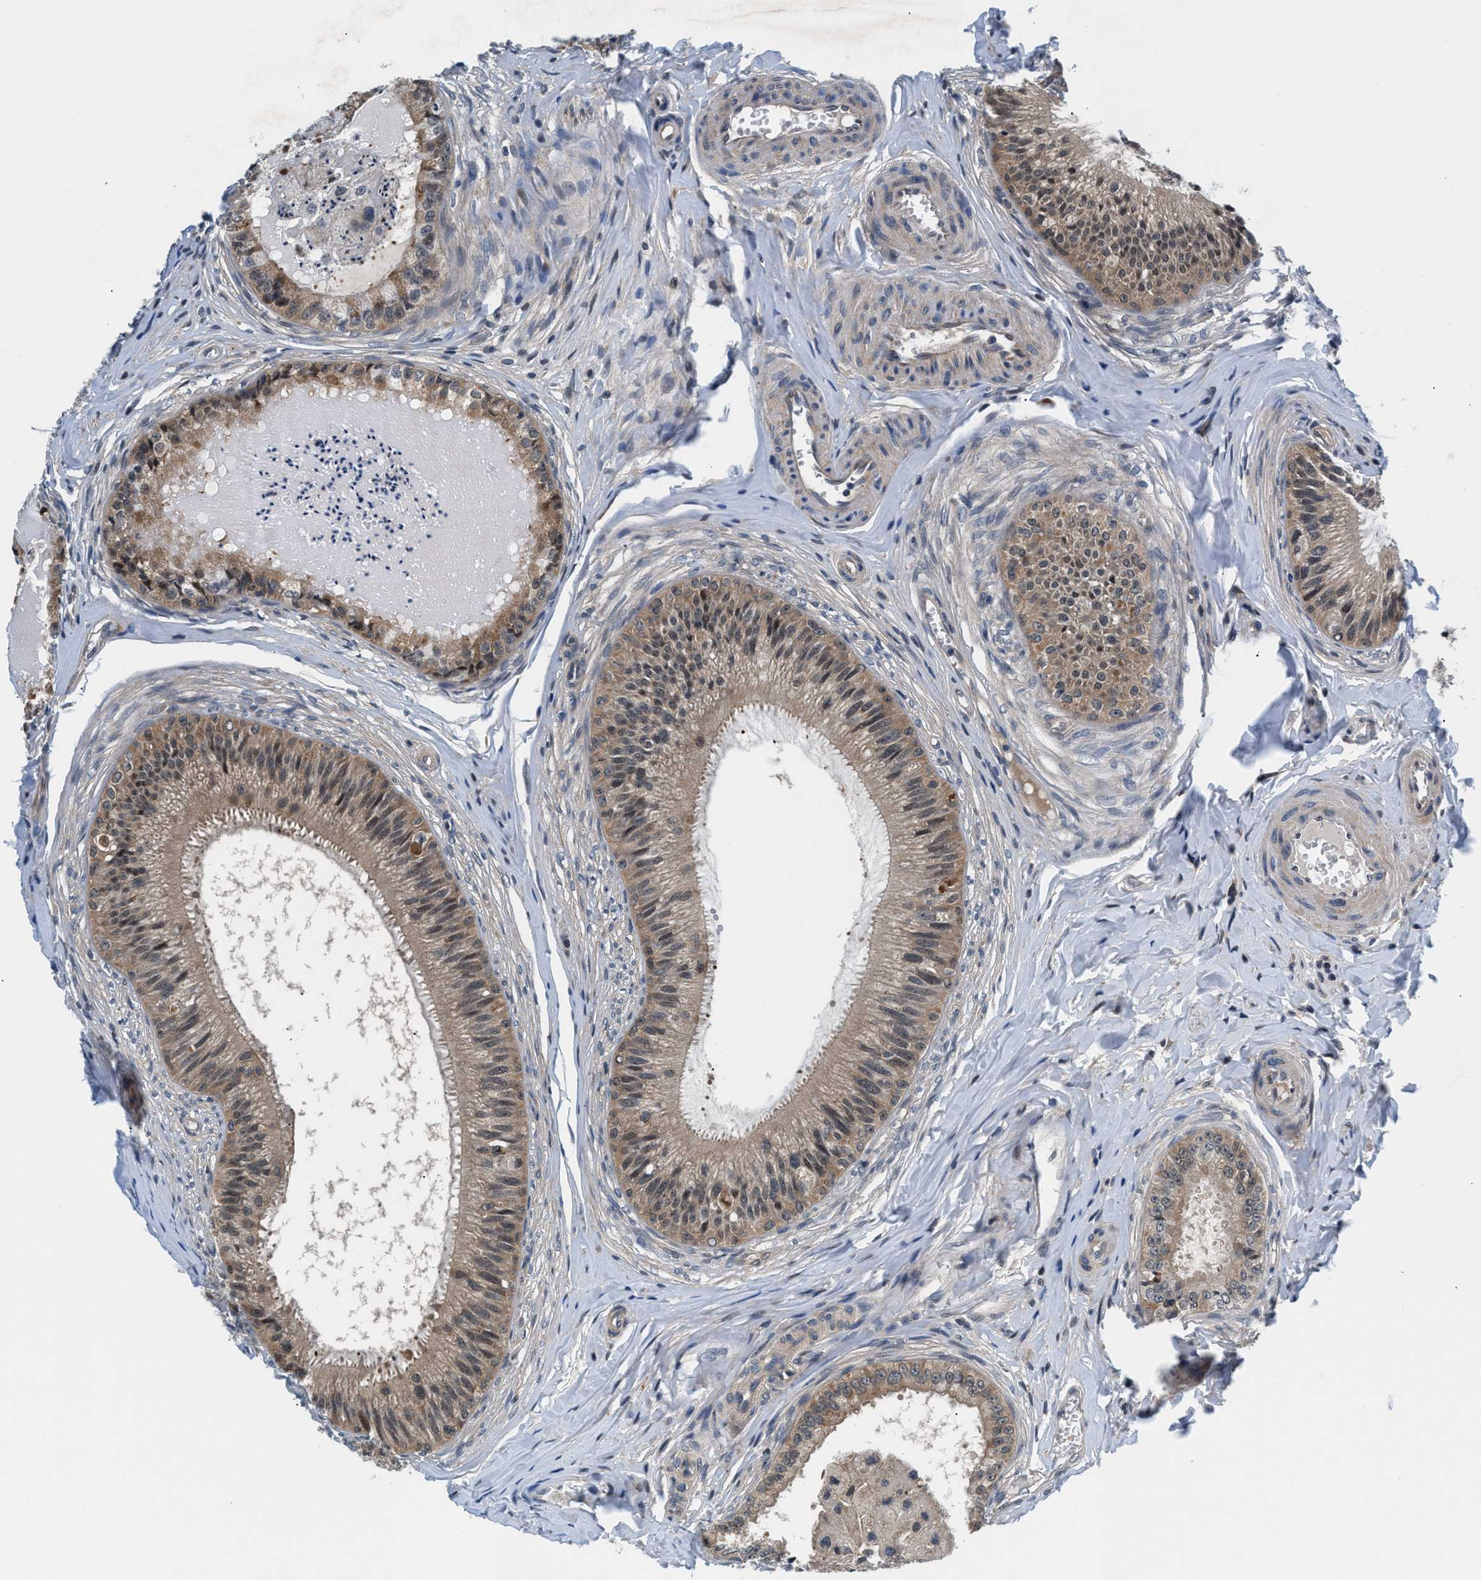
{"staining": {"intensity": "weak", "quantity": ">75%", "location": "cytoplasmic/membranous"}, "tissue": "epididymis", "cell_type": "Glandular cells", "image_type": "normal", "snomed": [{"axis": "morphology", "description": "Normal tissue, NOS"}, {"axis": "topography", "description": "Epididymis"}], "caption": "Immunohistochemistry (IHC) histopathology image of unremarkable human epididymis stained for a protein (brown), which displays low levels of weak cytoplasmic/membranous positivity in about >75% of glandular cells.", "gene": "PRPSAP2", "patient": {"sex": "male", "age": 31}}